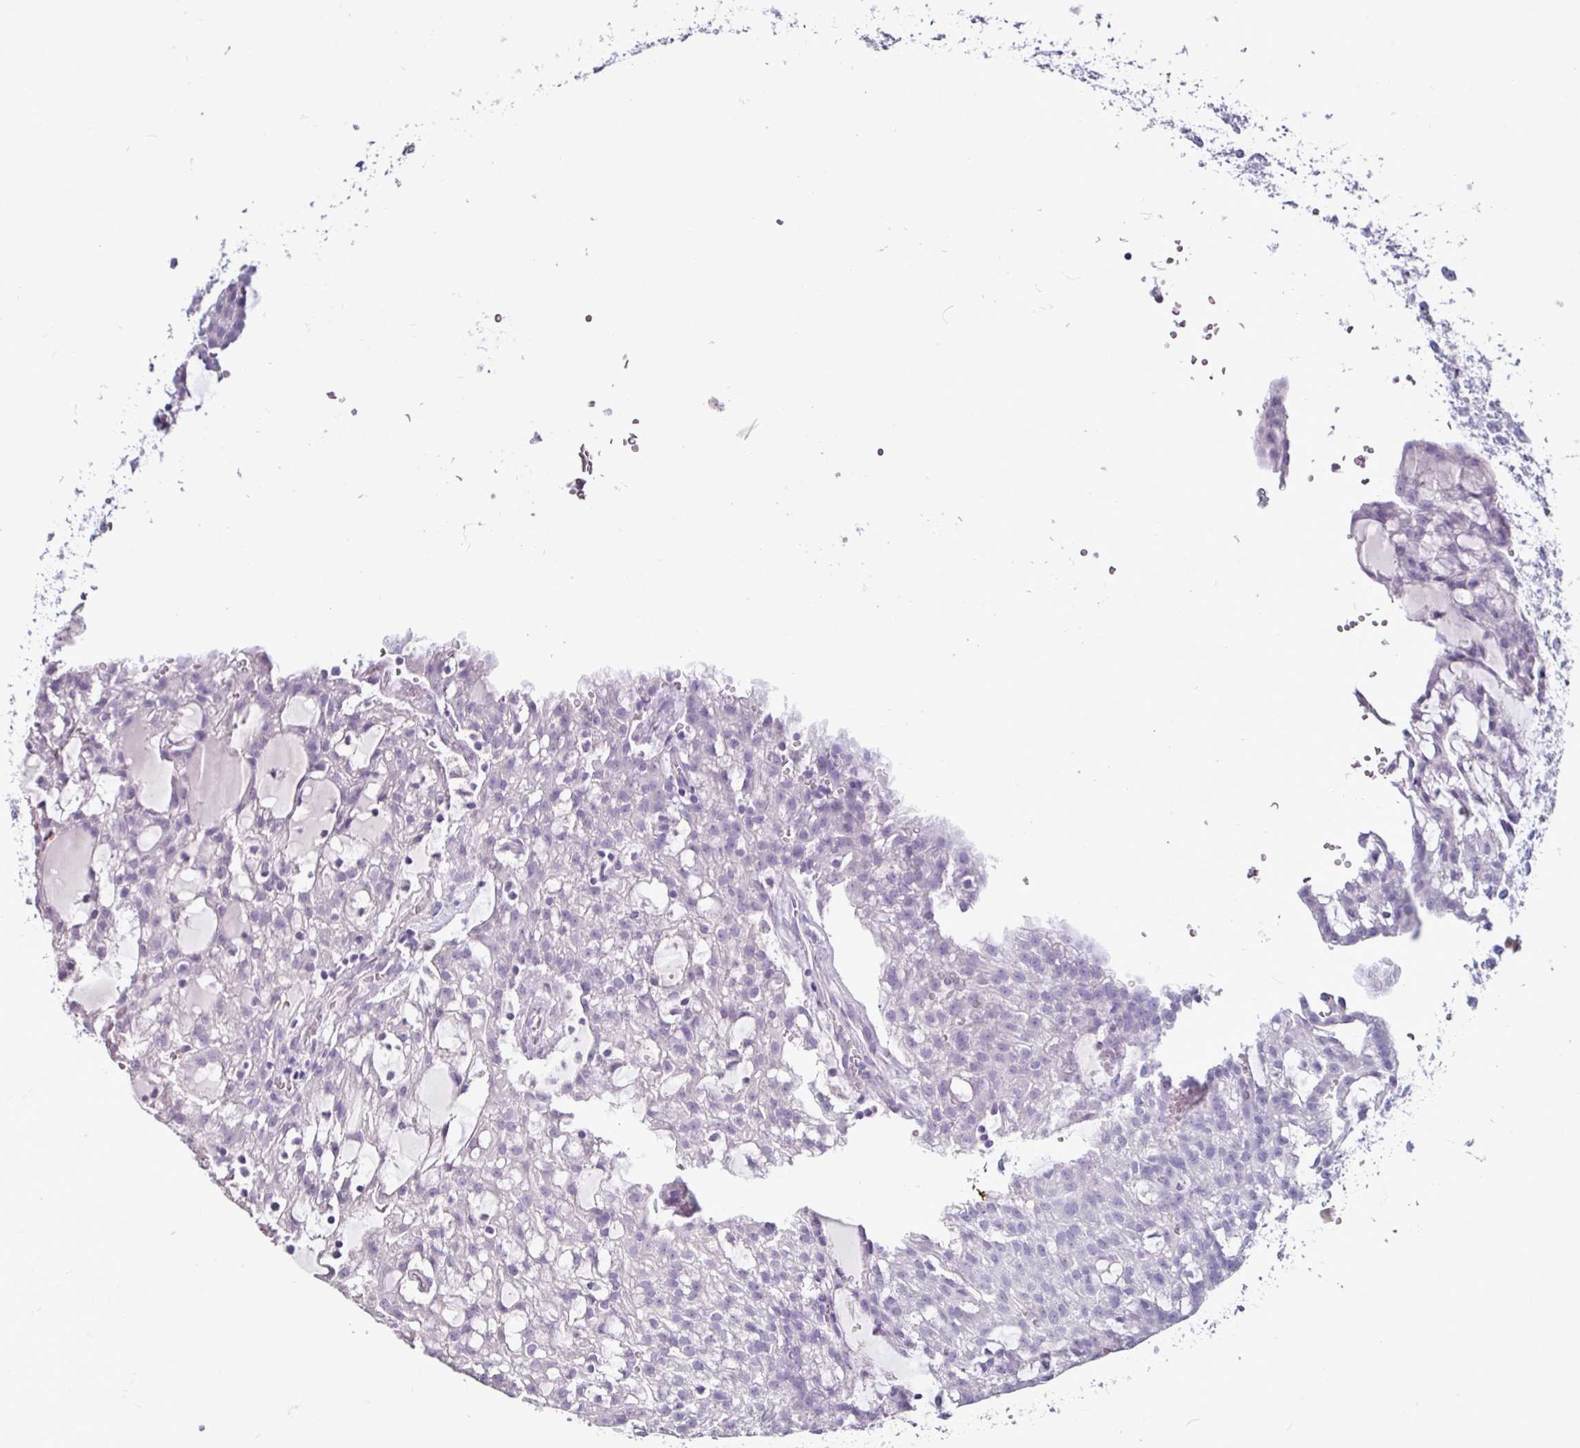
{"staining": {"intensity": "negative", "quantity": "none", "location": "none"}, "tissue": "renal cancer", "cell_type": "Tumor cells", "image_type": "cancer", "snomed": [{"axis": "morphology", "description": "Adenocarcinoma, NOS"}, {"axis": "topography", "description": "Kidney"}], "caption": "Histopathology image shows no protein expression in tumor cells of adenocarcinoma (renal) tissue. The staining is performed using DAB (3,3'-diaminobenzidine) brown chromogen with nuclei counter-stained in using hematoxylin.", "gene": "GLP2R", "patient": {"sex": "male", "age": 63}}